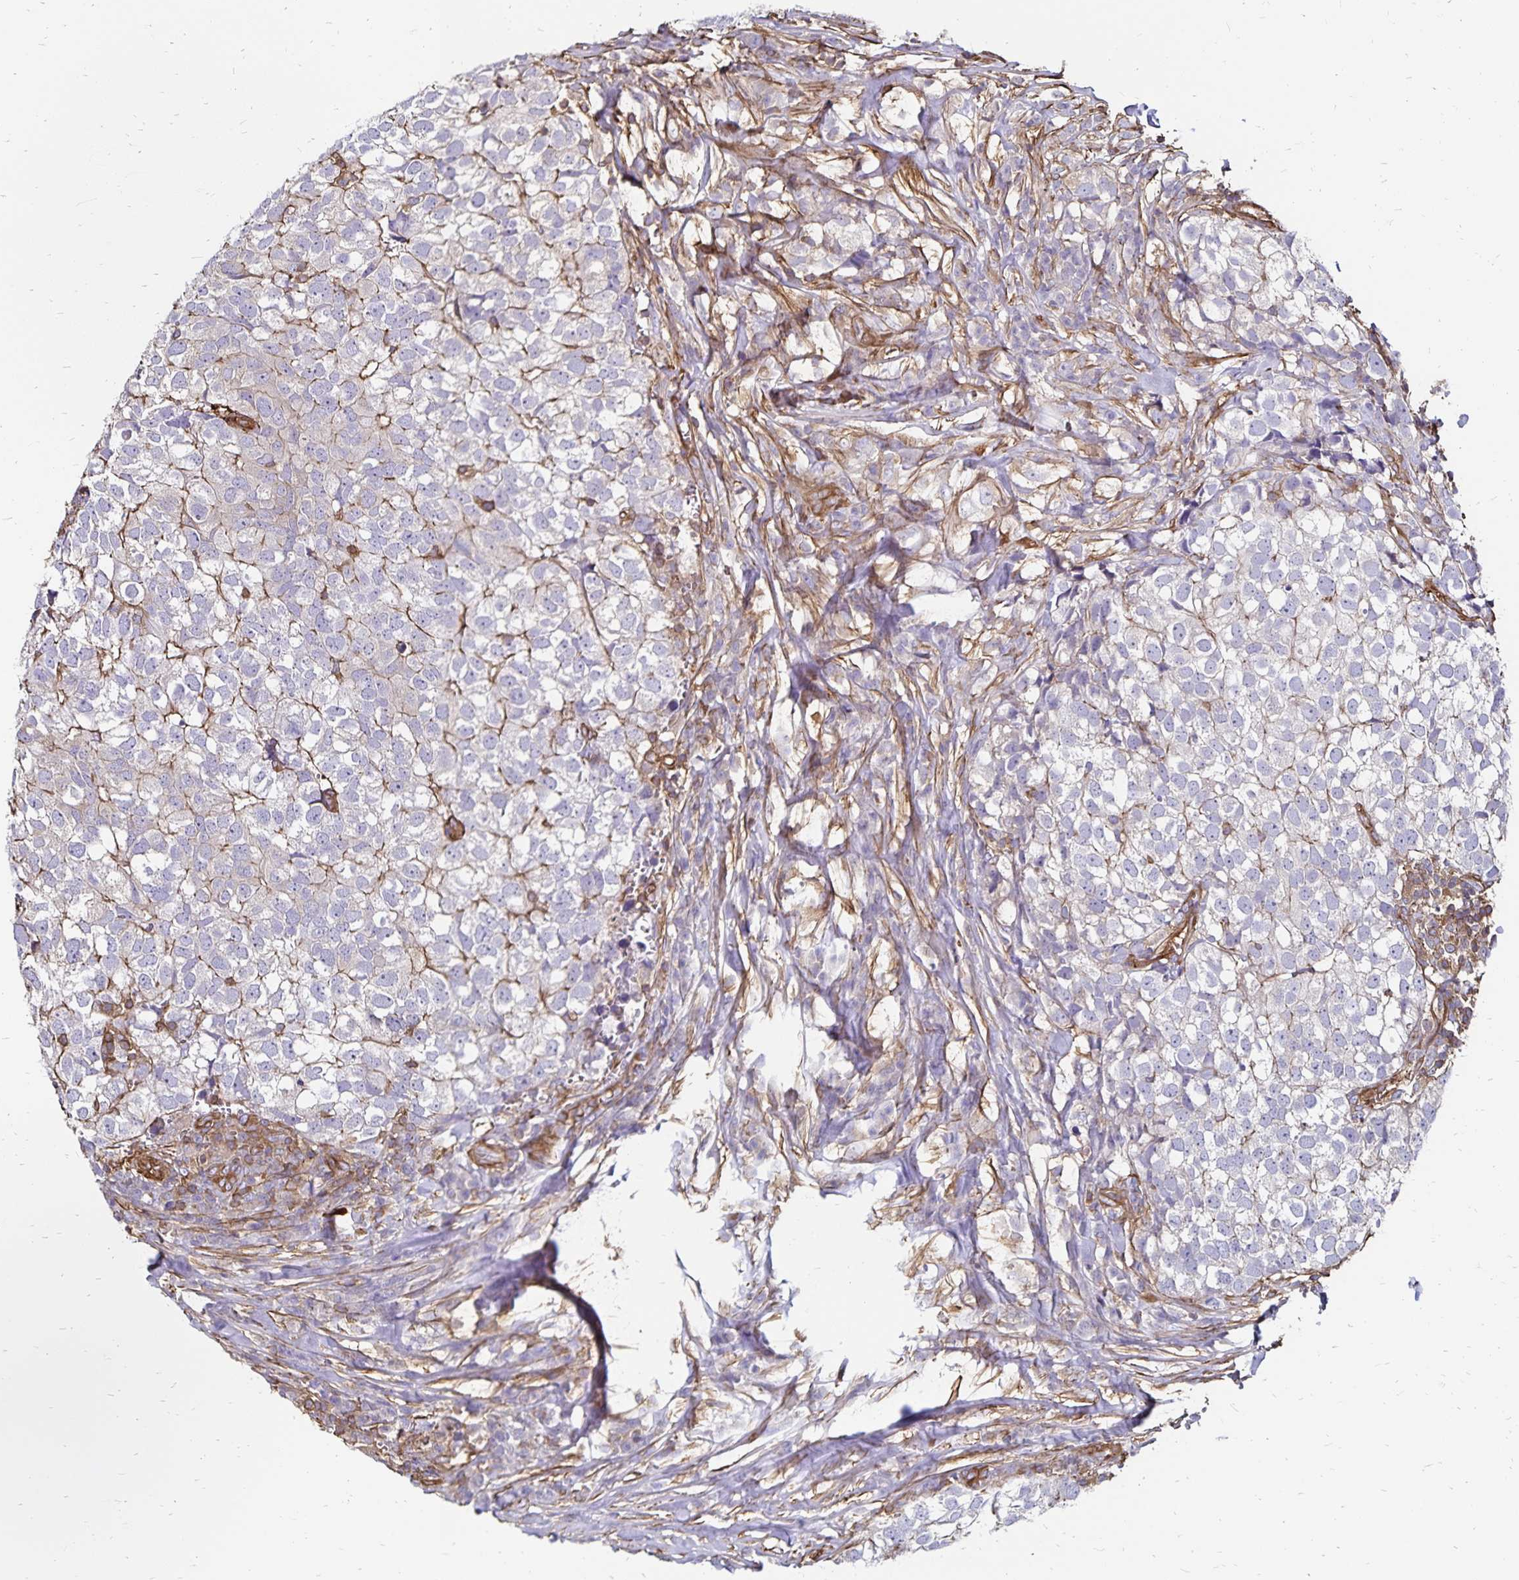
{"staining": {"intensity": "negative", "quantity": "none", "location": "none"}, "tissue": "breast cancer", "cell_type": "Tumor cells", "image_type": "cancer", "snomed": [{"axis": "morphology", "description": "Duct carcinoma"}, {"axis": "topography", "description": "Breast"}], "caption": "The photomicrograph displays no staining of tumor cells in breast infiltrating ductal carcinoma. (DAB immunohistochemistry (IHC) with hematoxylin counter stain).", "gene": "RPRML", "patient": {"sex": "female", "age": 30}}